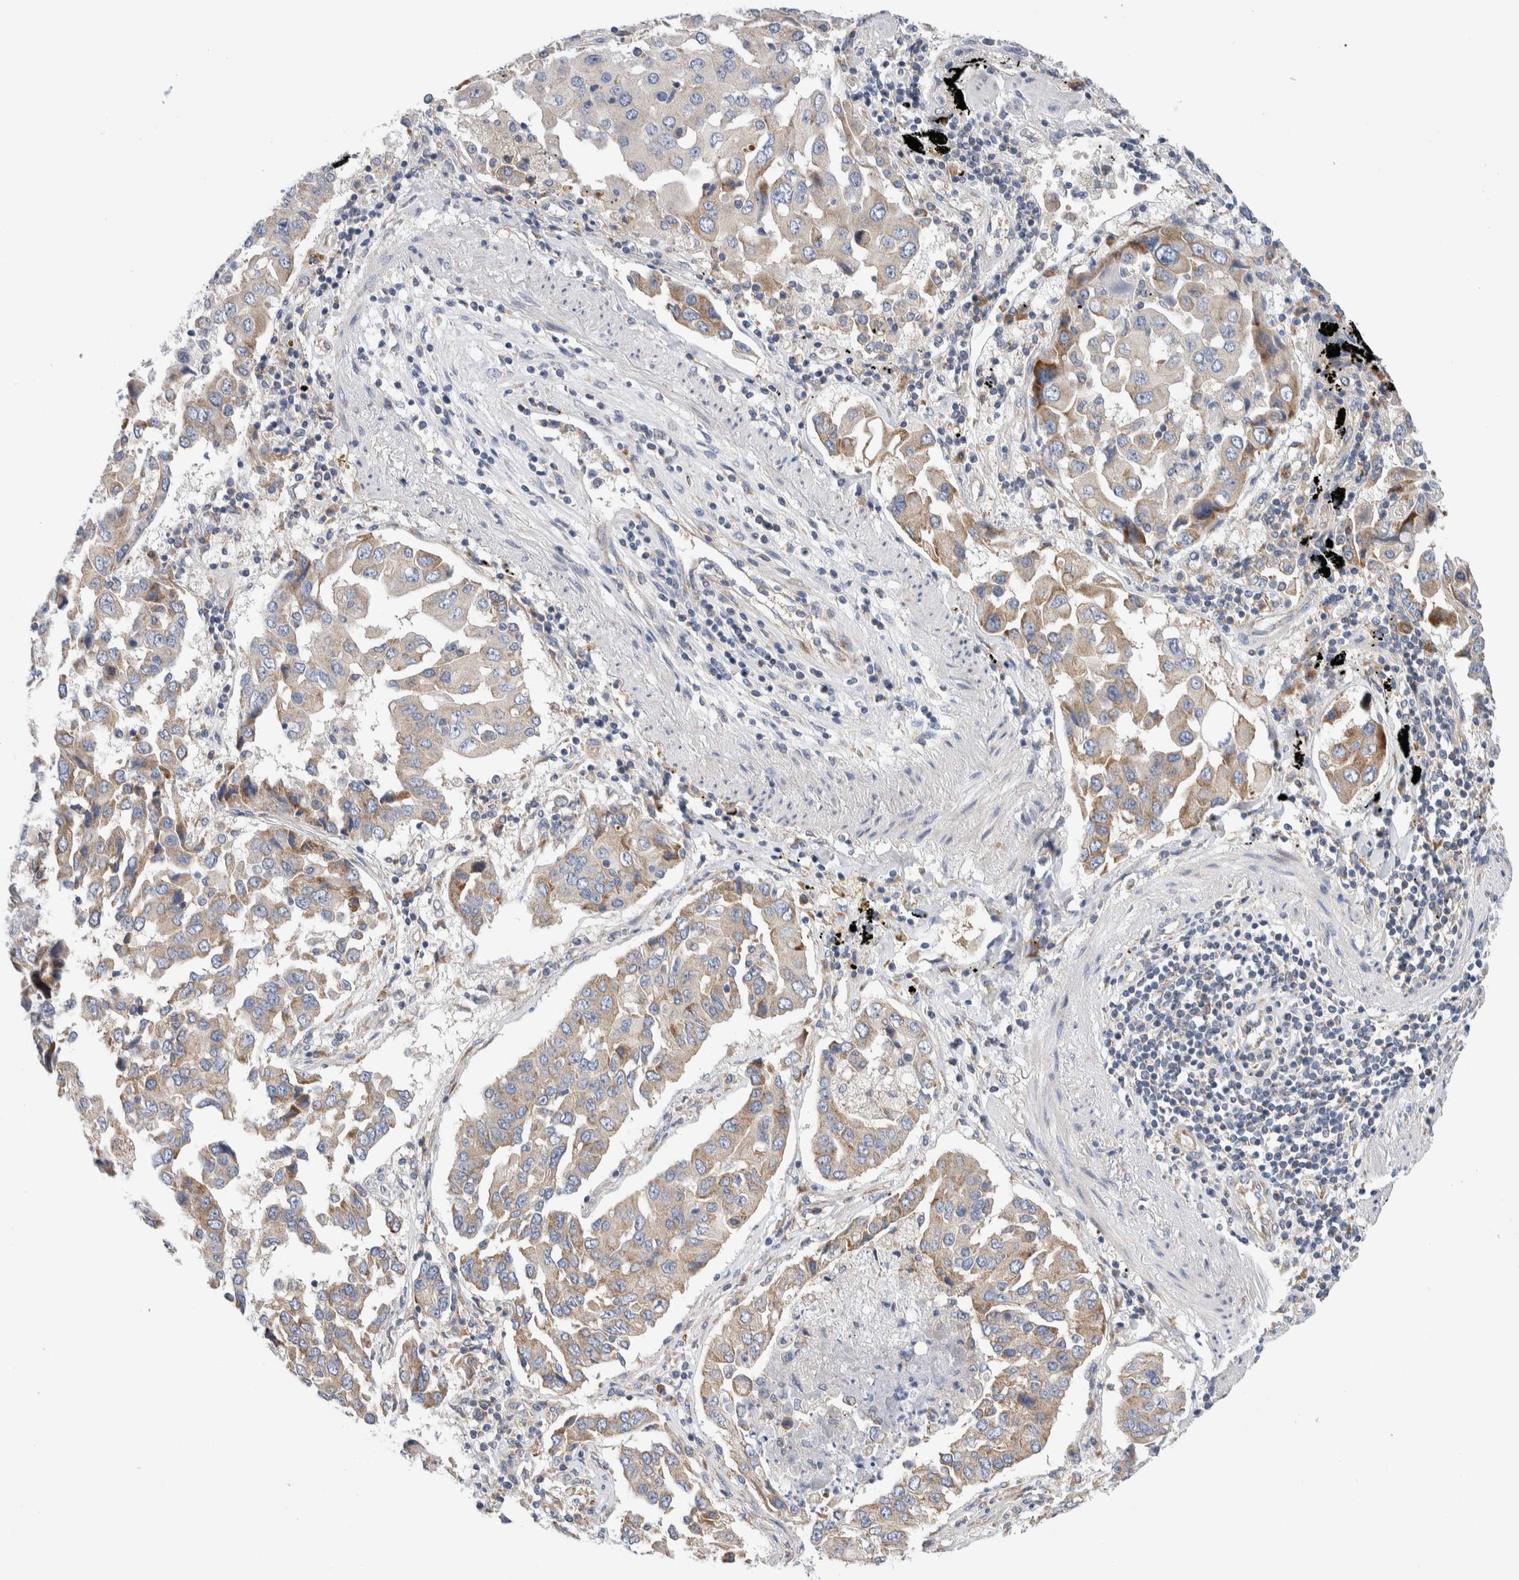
{"staining": {"intensity": "moderate", "quantity": ">75%", "location": "cytoplasmic/membranous"}, "tissue": "lung cancer", "cell_type": "Tumor cells", "image_type": "cancer", "snomed": [{"axis": "morphology", "description": "Adenocarcinoma, NOS"}, {"axis": "topography", "description": "Lung"}], "caption": "Protein expression analysis of human adenocarcinoma (lung) reveals moderate cytoplasmic/membranous expression in approximately >75% of tumor cells.", "gene": "RACK1", "patient": {"sex": "female", "age": 65}}